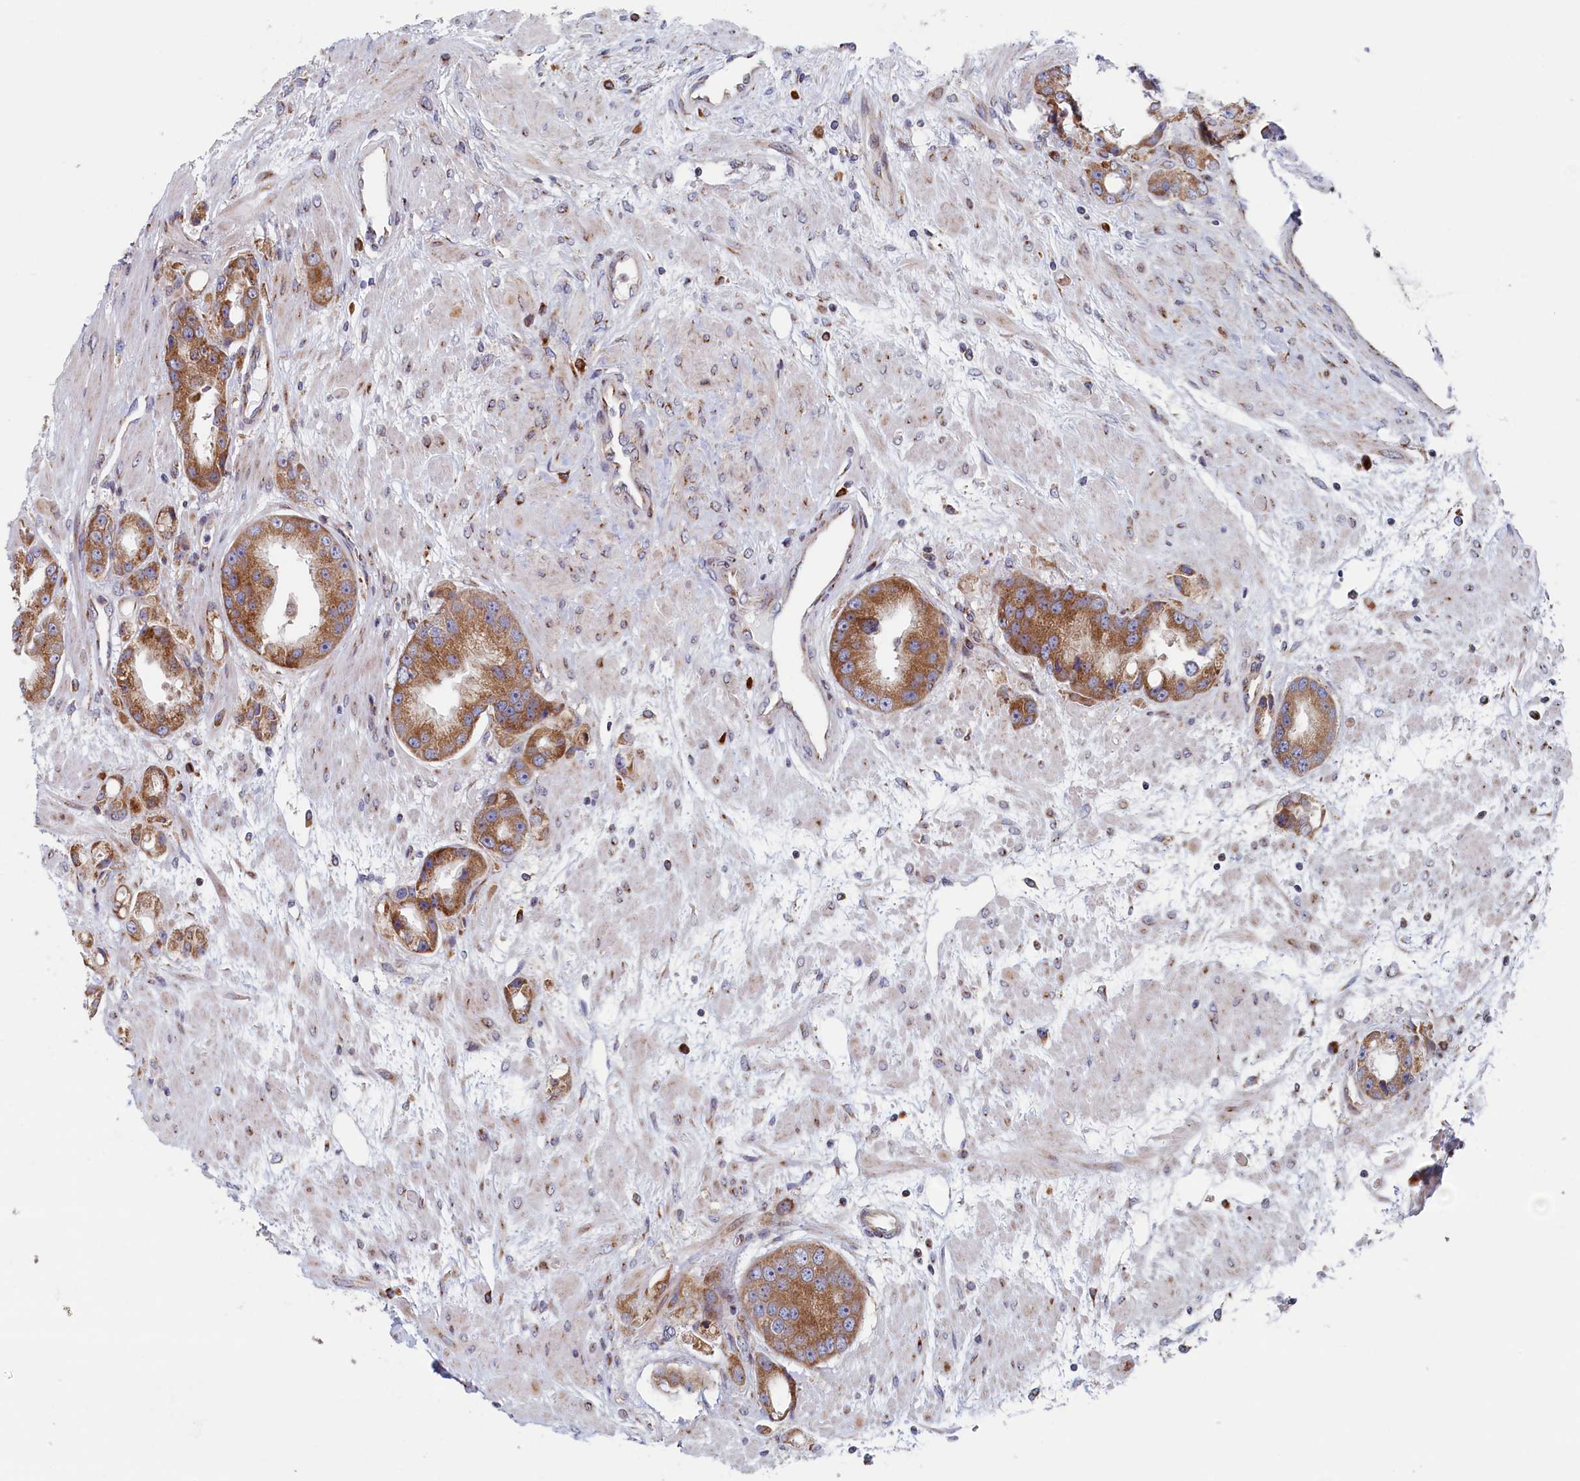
{"staining": {"intensity": "moderate", "quantity": ">75%", "location": "cytoplasmic/membranous"}, "tissue": "prostate cancer", "cell_type": "Tumor cells", "image_type": "cancer", "snomed": [{"axis": "morphology", "description": "Adenocarcinoma, Low grade"}, {"axis": "topography", "description": "Prostate"}], "caption": "The photomicrograph reveals a brown stain indicating the presence of a protein in the cytoplasmic/membranous of tumor cells in low-grade adenocarcinoma (prostate).", "gene": "MTFMT", "patient": {"sex": "male", "age": 67}}